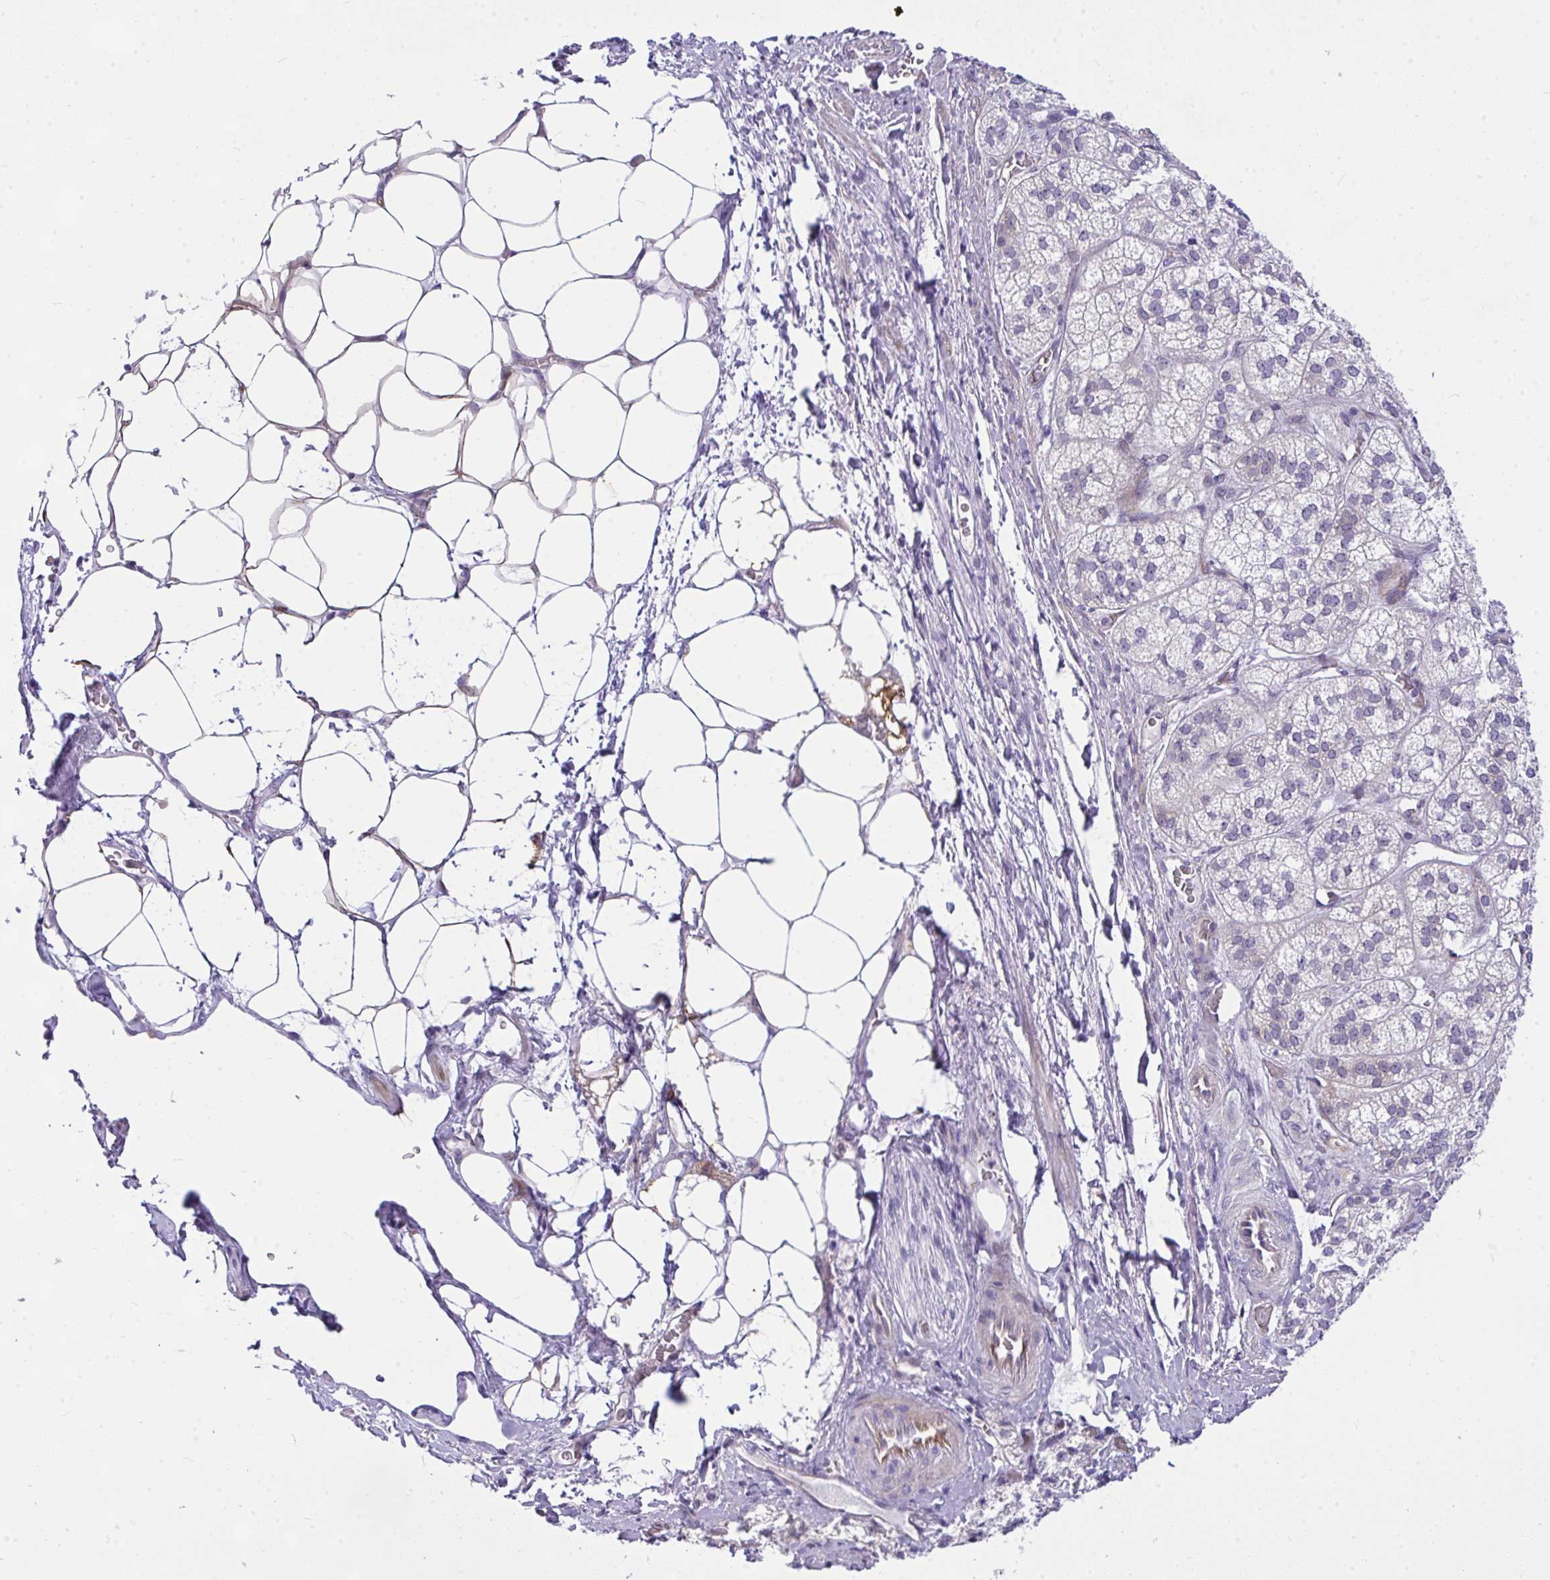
{"staining": {"intensity": "weak", "quantity": "<25%", "location": "cytoplasmic/membranous,nuclear"}, "tissue": "adrenal gland", "cell_type": "Glandular cells", "image_type": "normal", "snomed": [{"axis": "morphology", "description": "Normal tissue, NOS"}, {"axis": "topography", "description": "Adrenal gland"}], "caption": "This is an immunohistochemistry (IHC) histopathology image of unremarkable human adrenal gland. There is no positivity in glandular cells.", "gene": "NFXL1", "patient": {"sex": "female", "age": 60}}